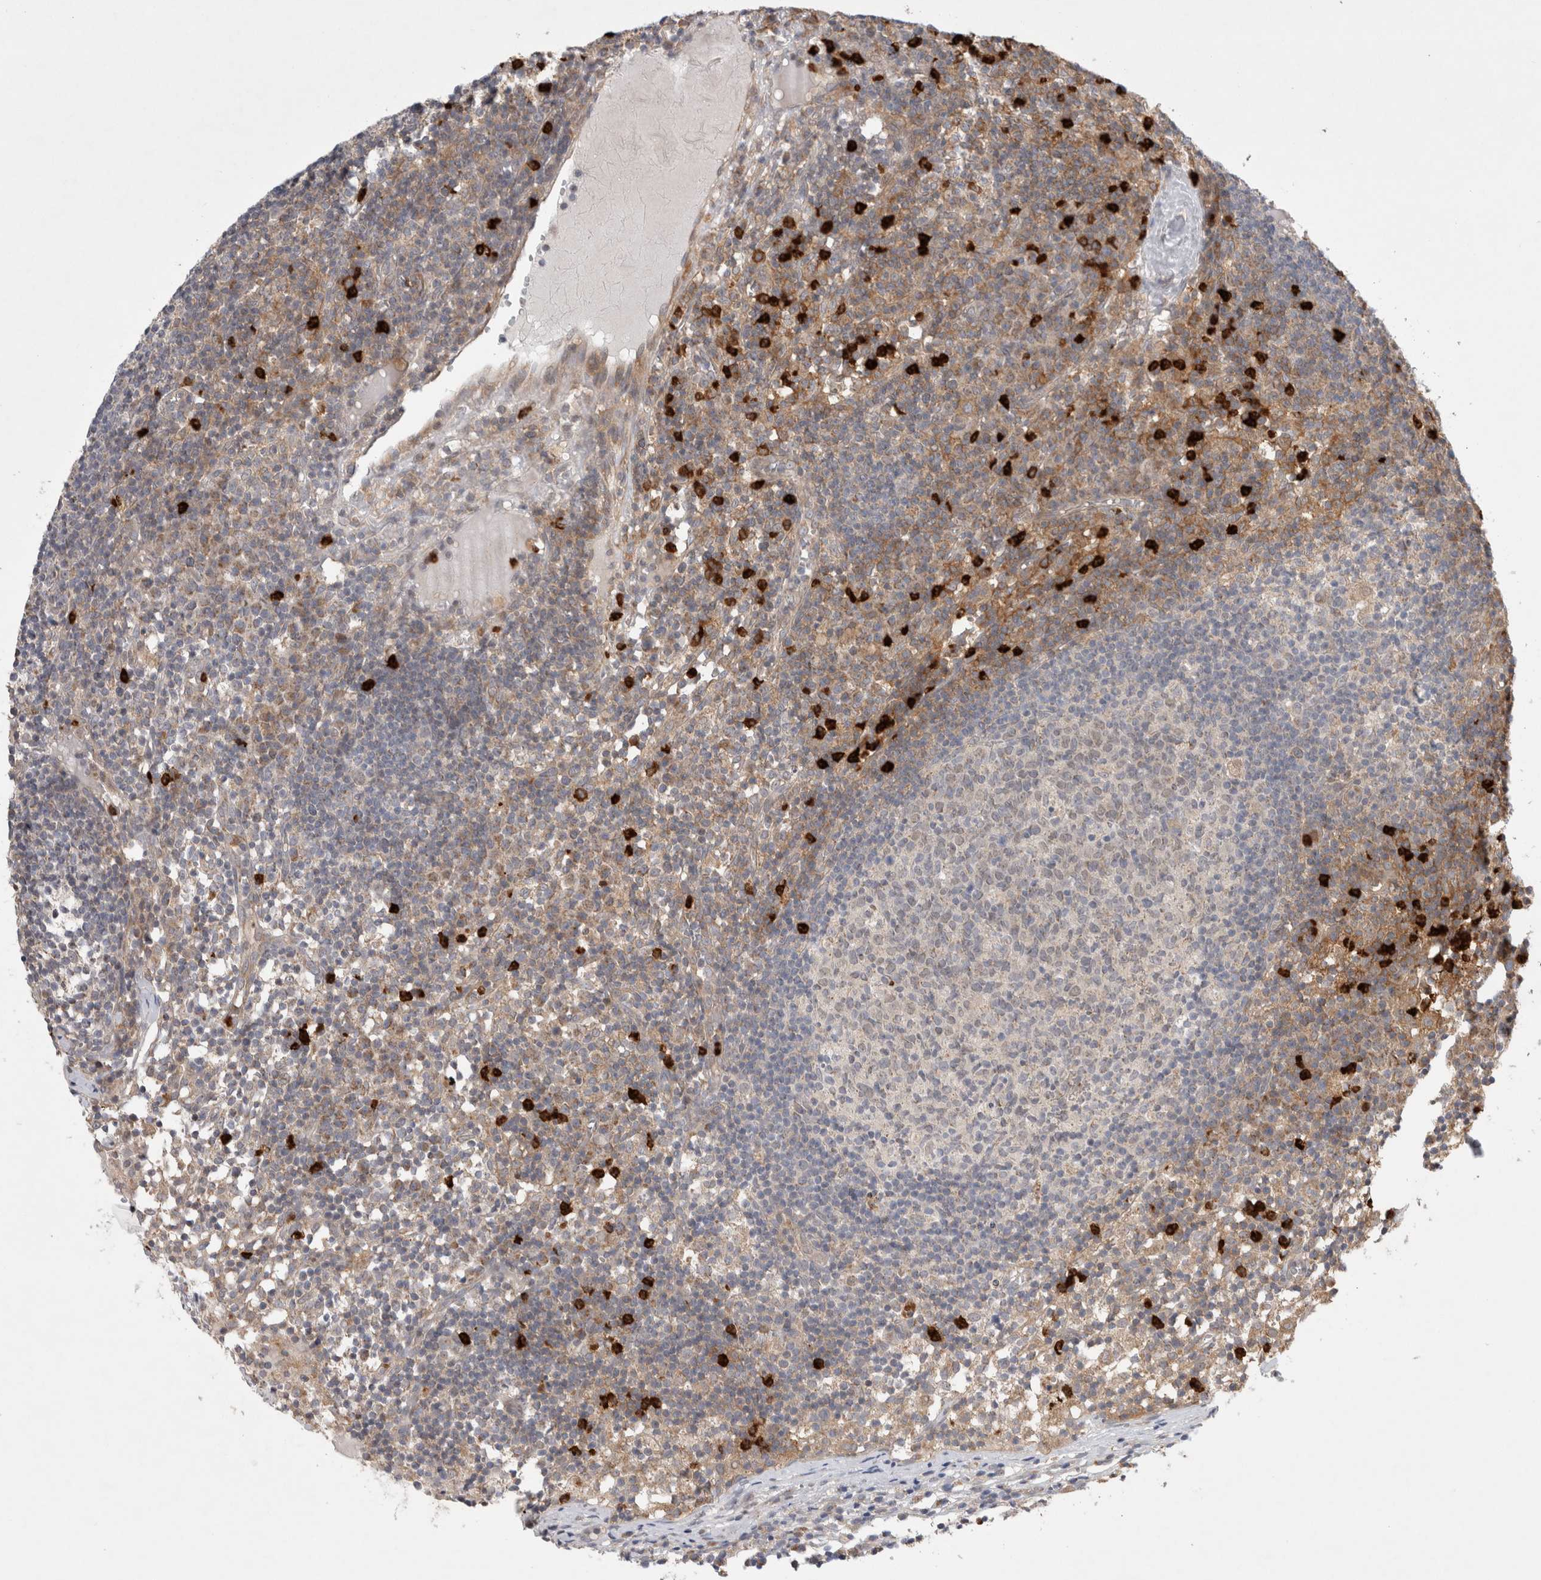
{"staining": {"intensity": "weak", "quantity": "25%-75%", "location": "cytoplasmic/membranous"}, "tissue": "lymph node", "cell_type": "Germinal center cells", "image_type": "normal", "snomed": [{"axis": "morphology", "description": "Normal tissue, NOS"}, {"axis": "morphology", "description": "Inflammation, NOS"}, {"axis": "topography", "description": "Lymph node"}], "caption": "The histopathology image reveals a brown stain indicating the presence of a protein in the cytoplasmic/membranous of germinal center cells in lymph node.", "gene": "GSDMB", "patient": {"sex": "male", "age": 55}}